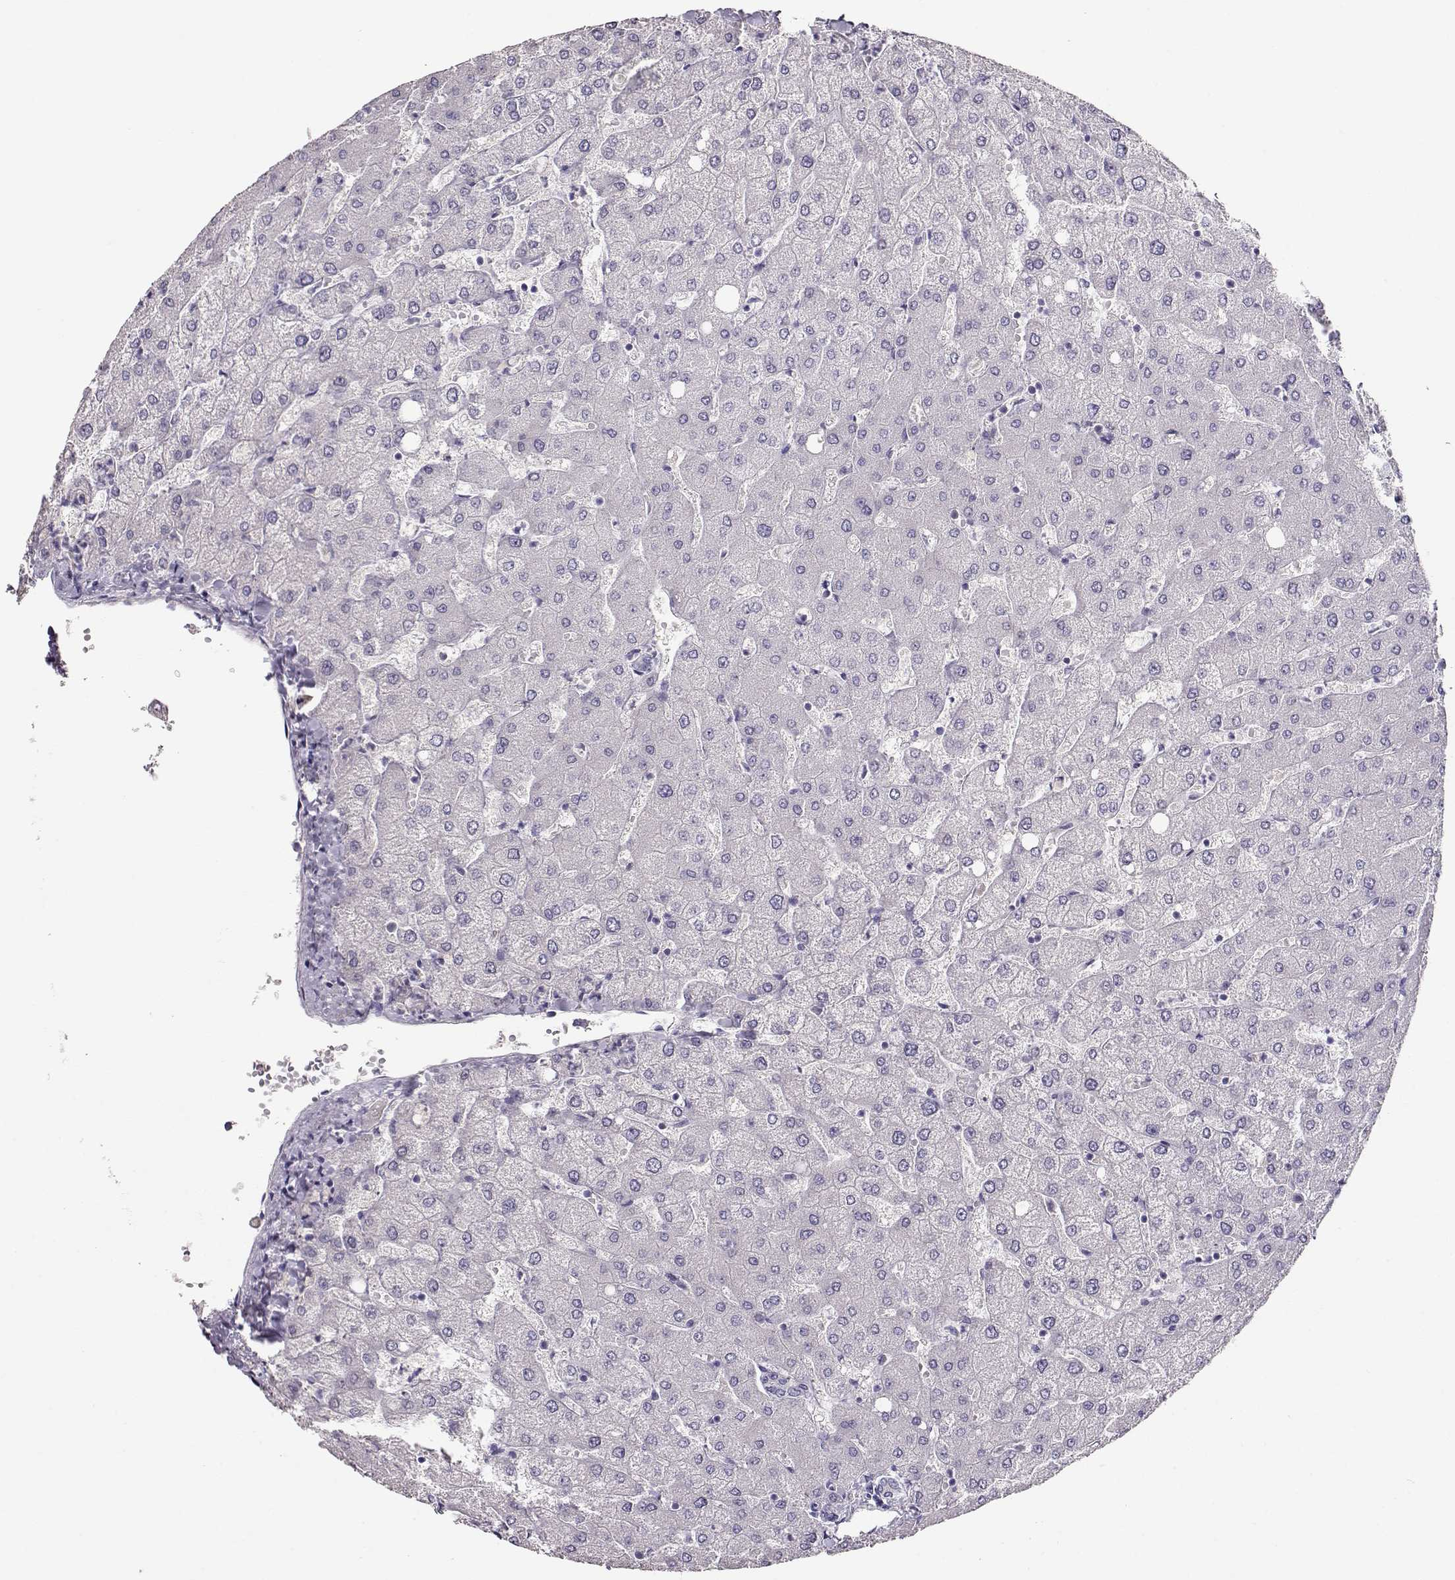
{"staining": {"intensity": "negative", "quantity": "none", "location": "none"}, "tissue": "liver", "cell_type": "Cholangiocytes", "image_type": "normal", "snomed": [{"axis": "morphology", "description": "Normal tissue, NOS"}, {"axis": "topography", "description": "Liver"}], "caption": "Cholangiocytes show no significant positivity in benign liver. (DAB (3,3'-diaminobenzidine) immunohistochemistry (IHC) visualized using brightfield microscopy, high magnification).", "gene": "NDRG4", "patient": {"sex": "female", "age": 54}}